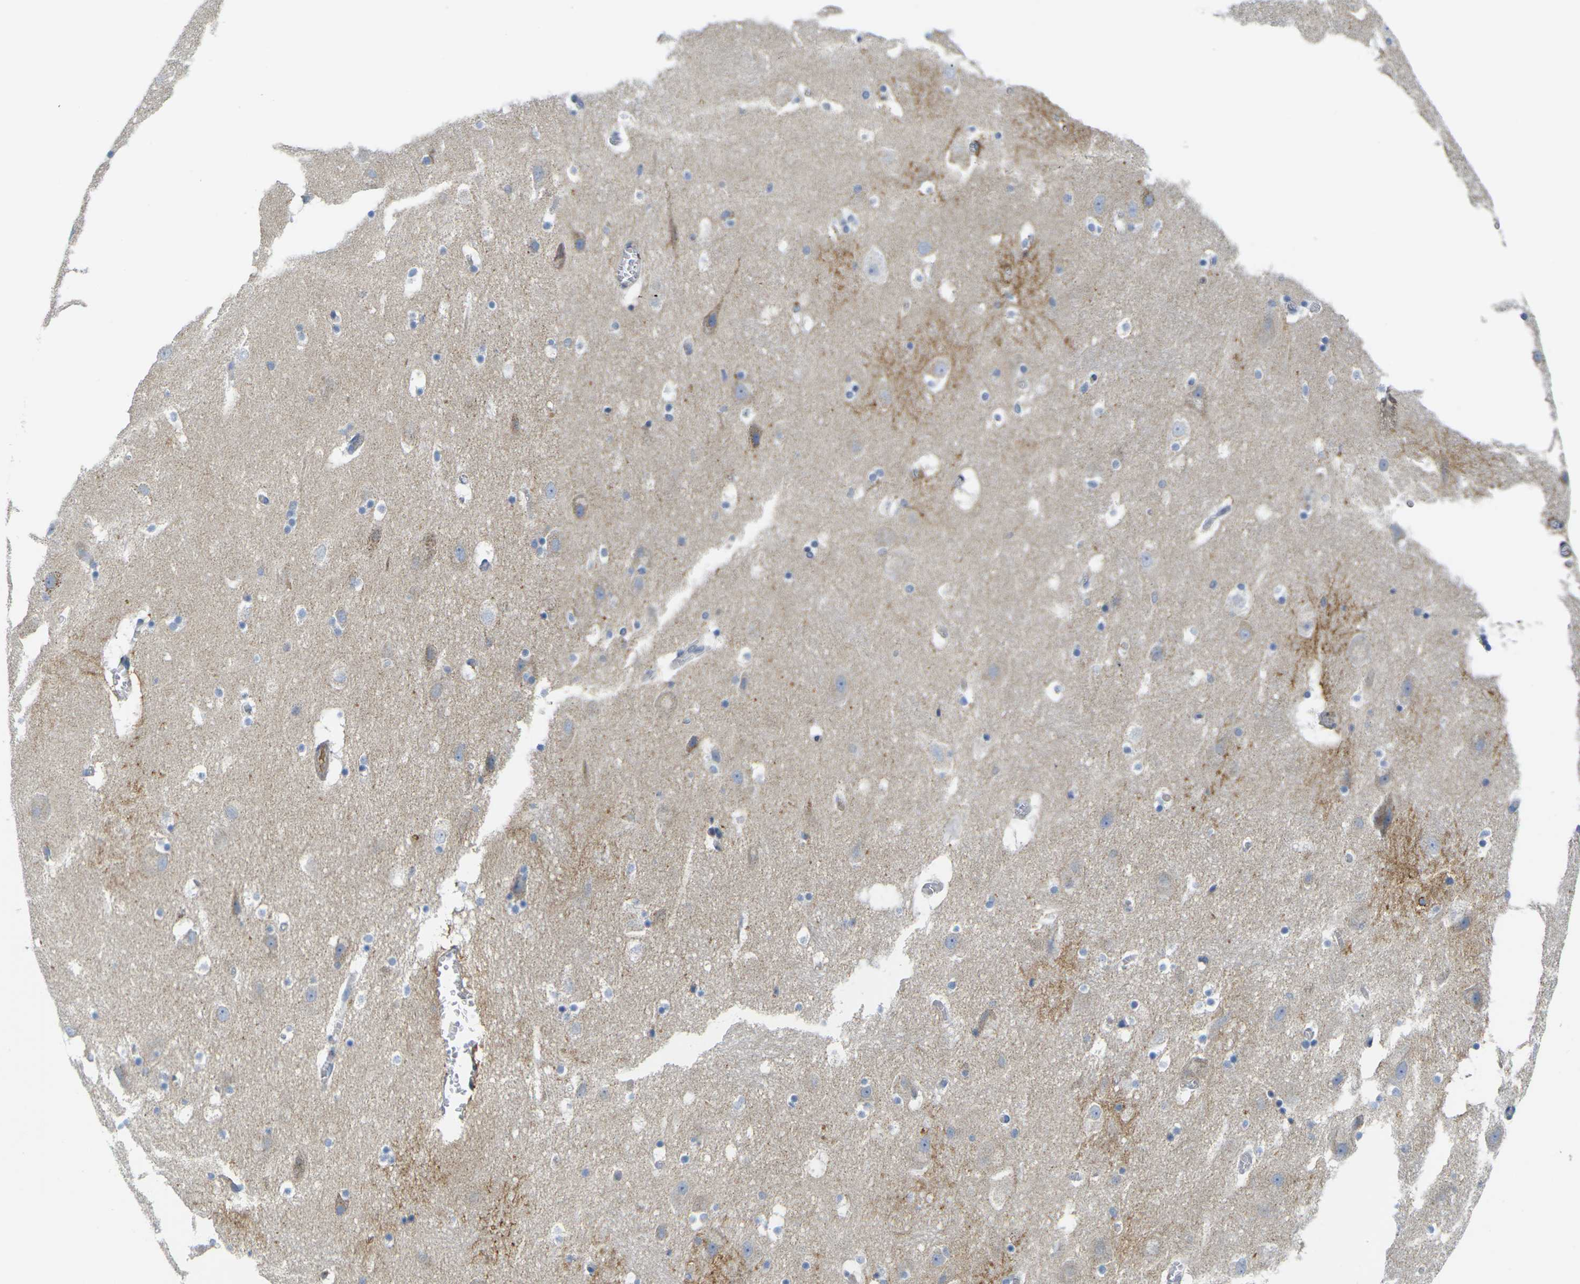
{"staining": {"intensity": "moderate", "quantity": "<25%", "location": "cytoplasmic/membranous"}, "tissue": "hippocampus", "cell_type": "Glial cells", "image_type": "normal", "snomed": [{"axis": "morphology", "description": "Normal tissue, NOS"}, {"axis": "topography", "description": "Hippocampus"}], "caption": "Hippocampus stained for a protein shows moderate cytoplasmic/membranous positivity in glial cells. (Stains: DAB (3,3'-diaminobenzidine) in brown, nuclei in blue, Microscopy: brightfield microscopy at high magnification).", "gene": "OTOF", "patient": {"sex": "male", "age": 45}}